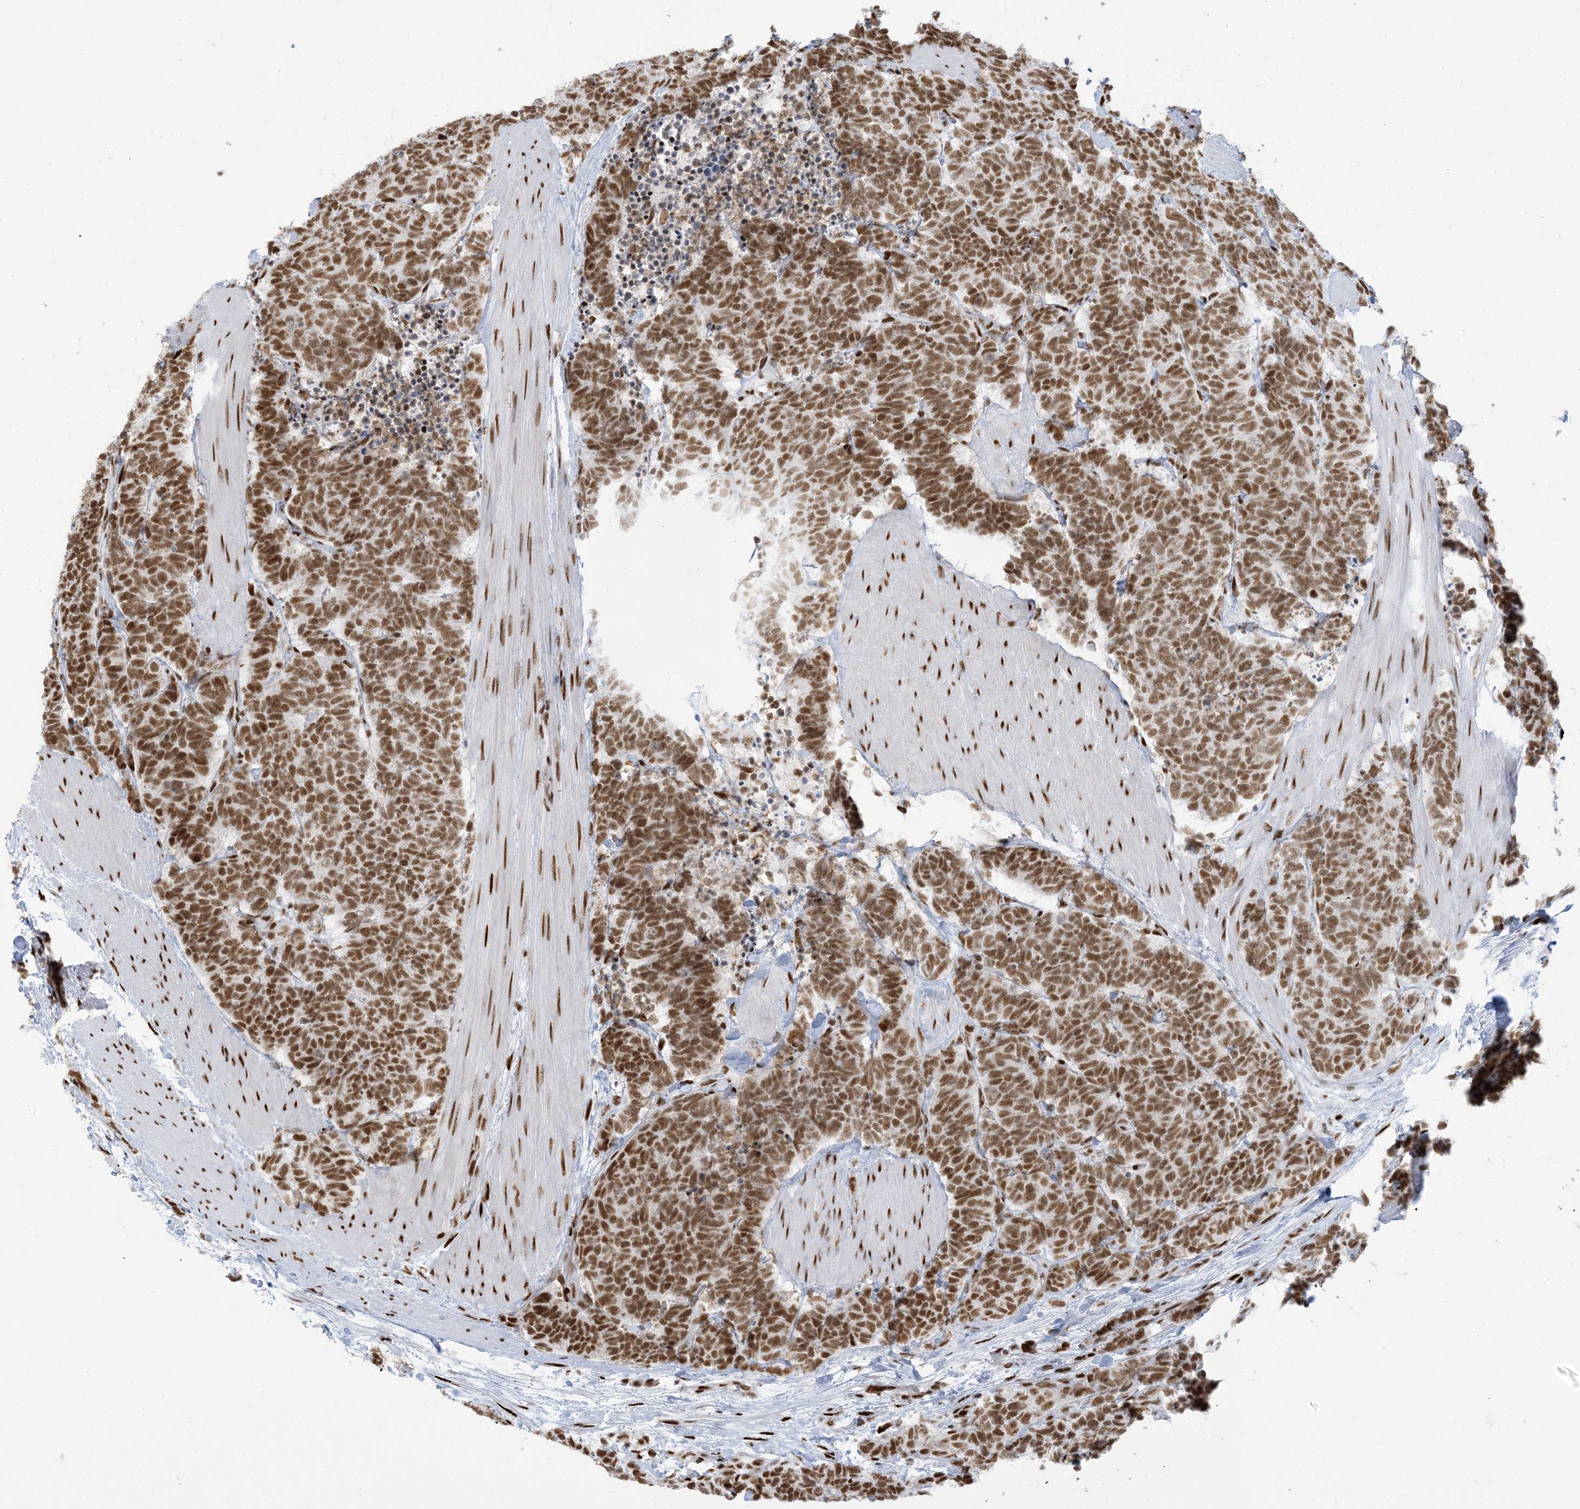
{"staining": {"intensity": "moderate", "quantity": ">75%", "location": "nuclear"}, "tissue": "carcinoid", "cell_type": "Tumor cells", "image_type": "cancer", "snomed": [{"axis": "morphology", "description": "Carcinoma, NOS"}, {"axis": "morphology", "description": "Carcinoid, malignant, NOS"}, {"axis": "topography", "description": "Urinary bladder"}], "caption": "Protein staining by immunohistochemistry (IHC) shows moderate nuclear staining in approximately >75% of tumor cells in carcinoid. (DAB (3,3'-diaminobenzidine) IHC with brightfield microscopy, high magnification).", "gene": "STAG1", "patient": {"sex": "male", "age": 57}}